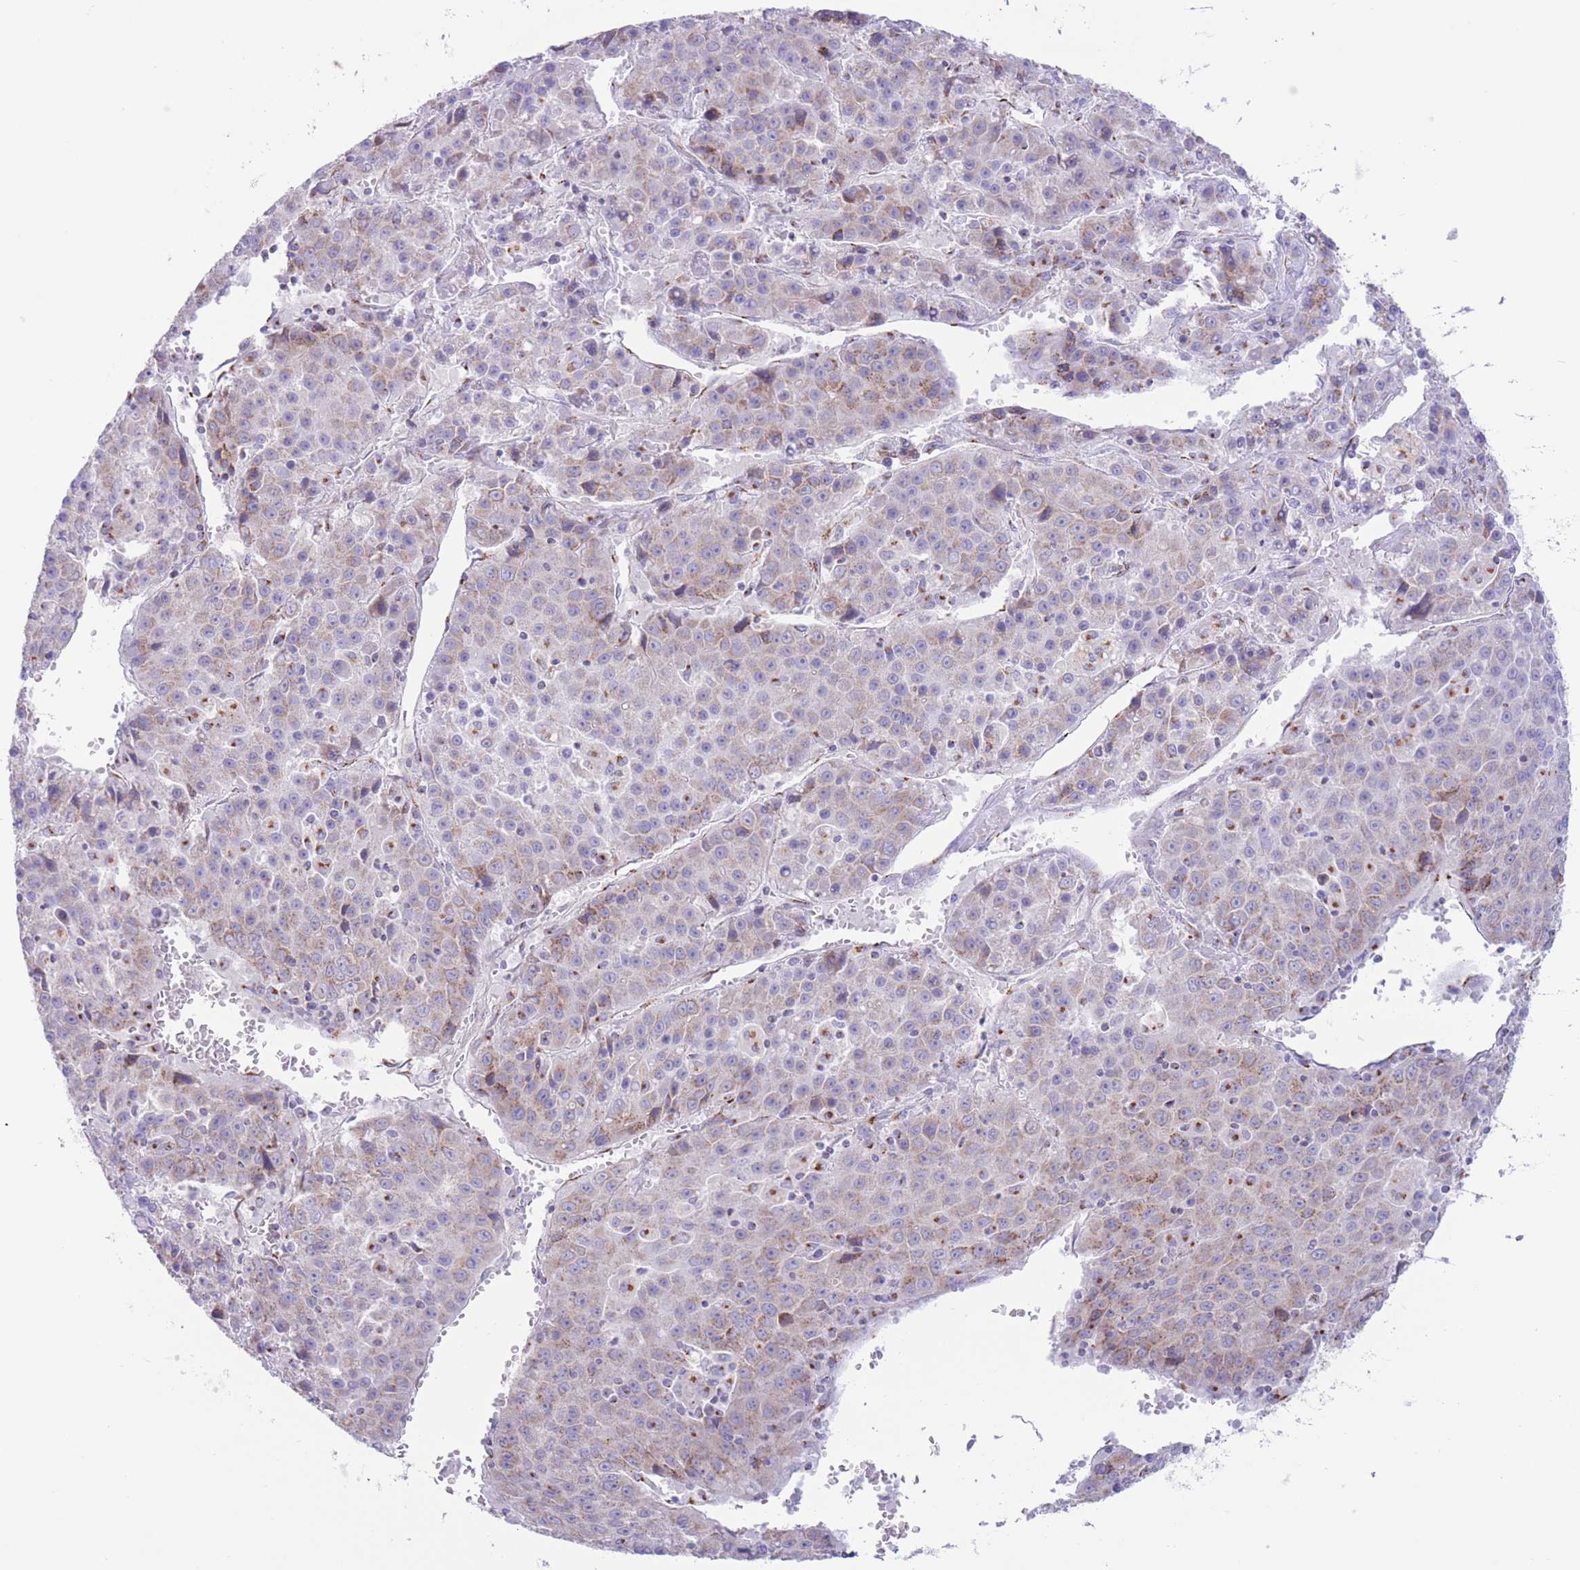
{"staining": {"intensity": "weak", "quantity": "25%-75%", "location": "cytoplasmic/membranous"}, "tissue": "liver cancer", "cell_type": "Tumor cells", "image_type": "cancer", "snomed": [{"axis": "morphology", "description": "Carcinoma, Hepatocellular, NOS"}, {"axis": "topography", "description": "Liver"}], "caption": "Hepatocellular carcinoma (liver) stained for a protein (brown) reveals weak cytoplasmic/membranous positive staining in about 25%-75% of tumor cells.", "gene": "MPND", "patient": {"sex": "female", "age": 53}}